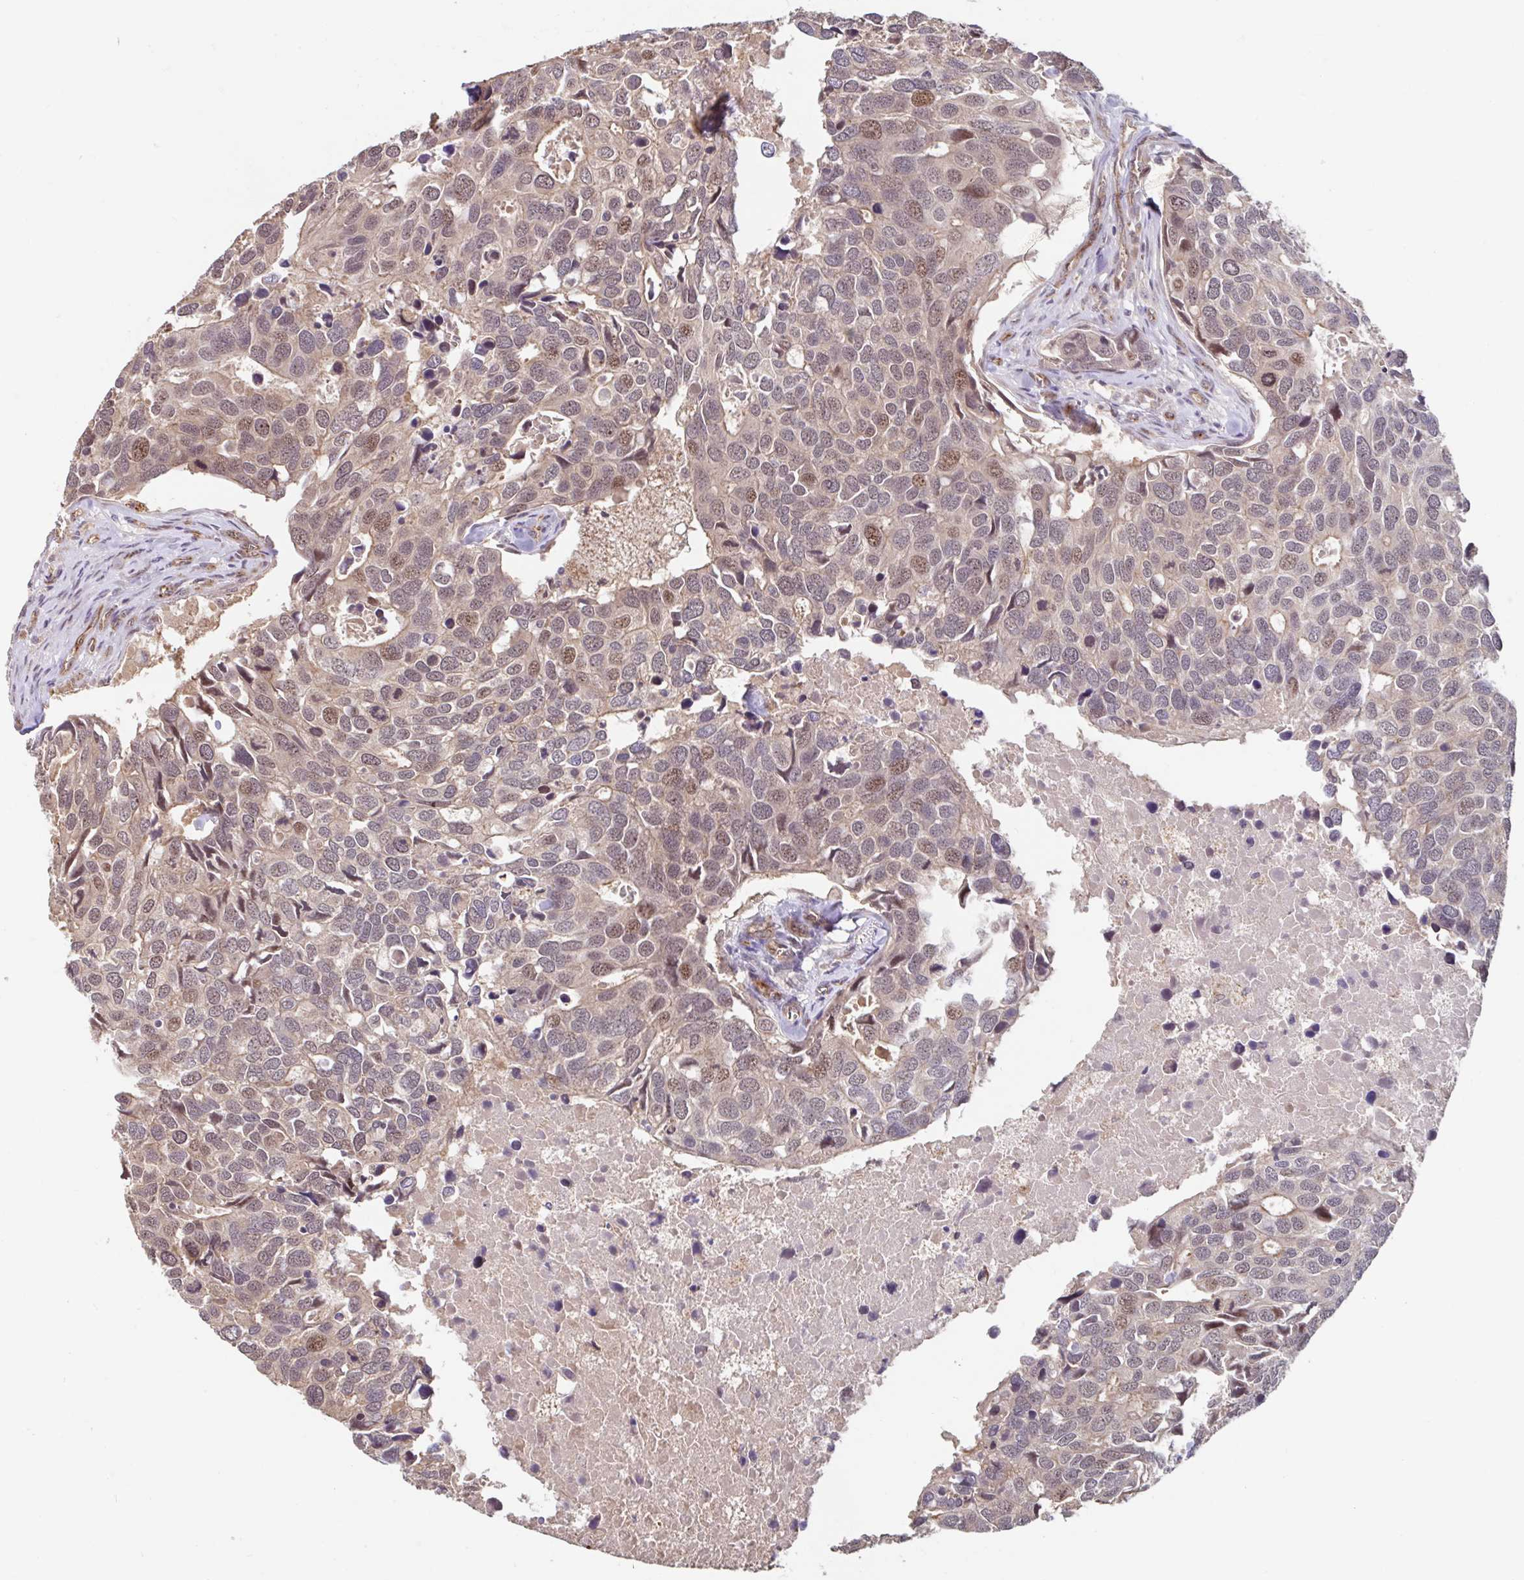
{"staining": {"intensity": "moderate", "quantity": "<25%", "location": "nuclear"}, "tissue": "breast cancer", "cell_type": "Tumor cells", "image_type": "cancer", "snomed": [{"axis": "morphology", "description": "Duct carcinoma"}, {"axis": "topography", "description": "Breast"}], "caption": "Protein analysis of breast cancer tissue shows moderate nuclear positivity in about <25% of tumor cells.", "gene": "STYXL1", "patient": {"sex": "female", "age": 83}}